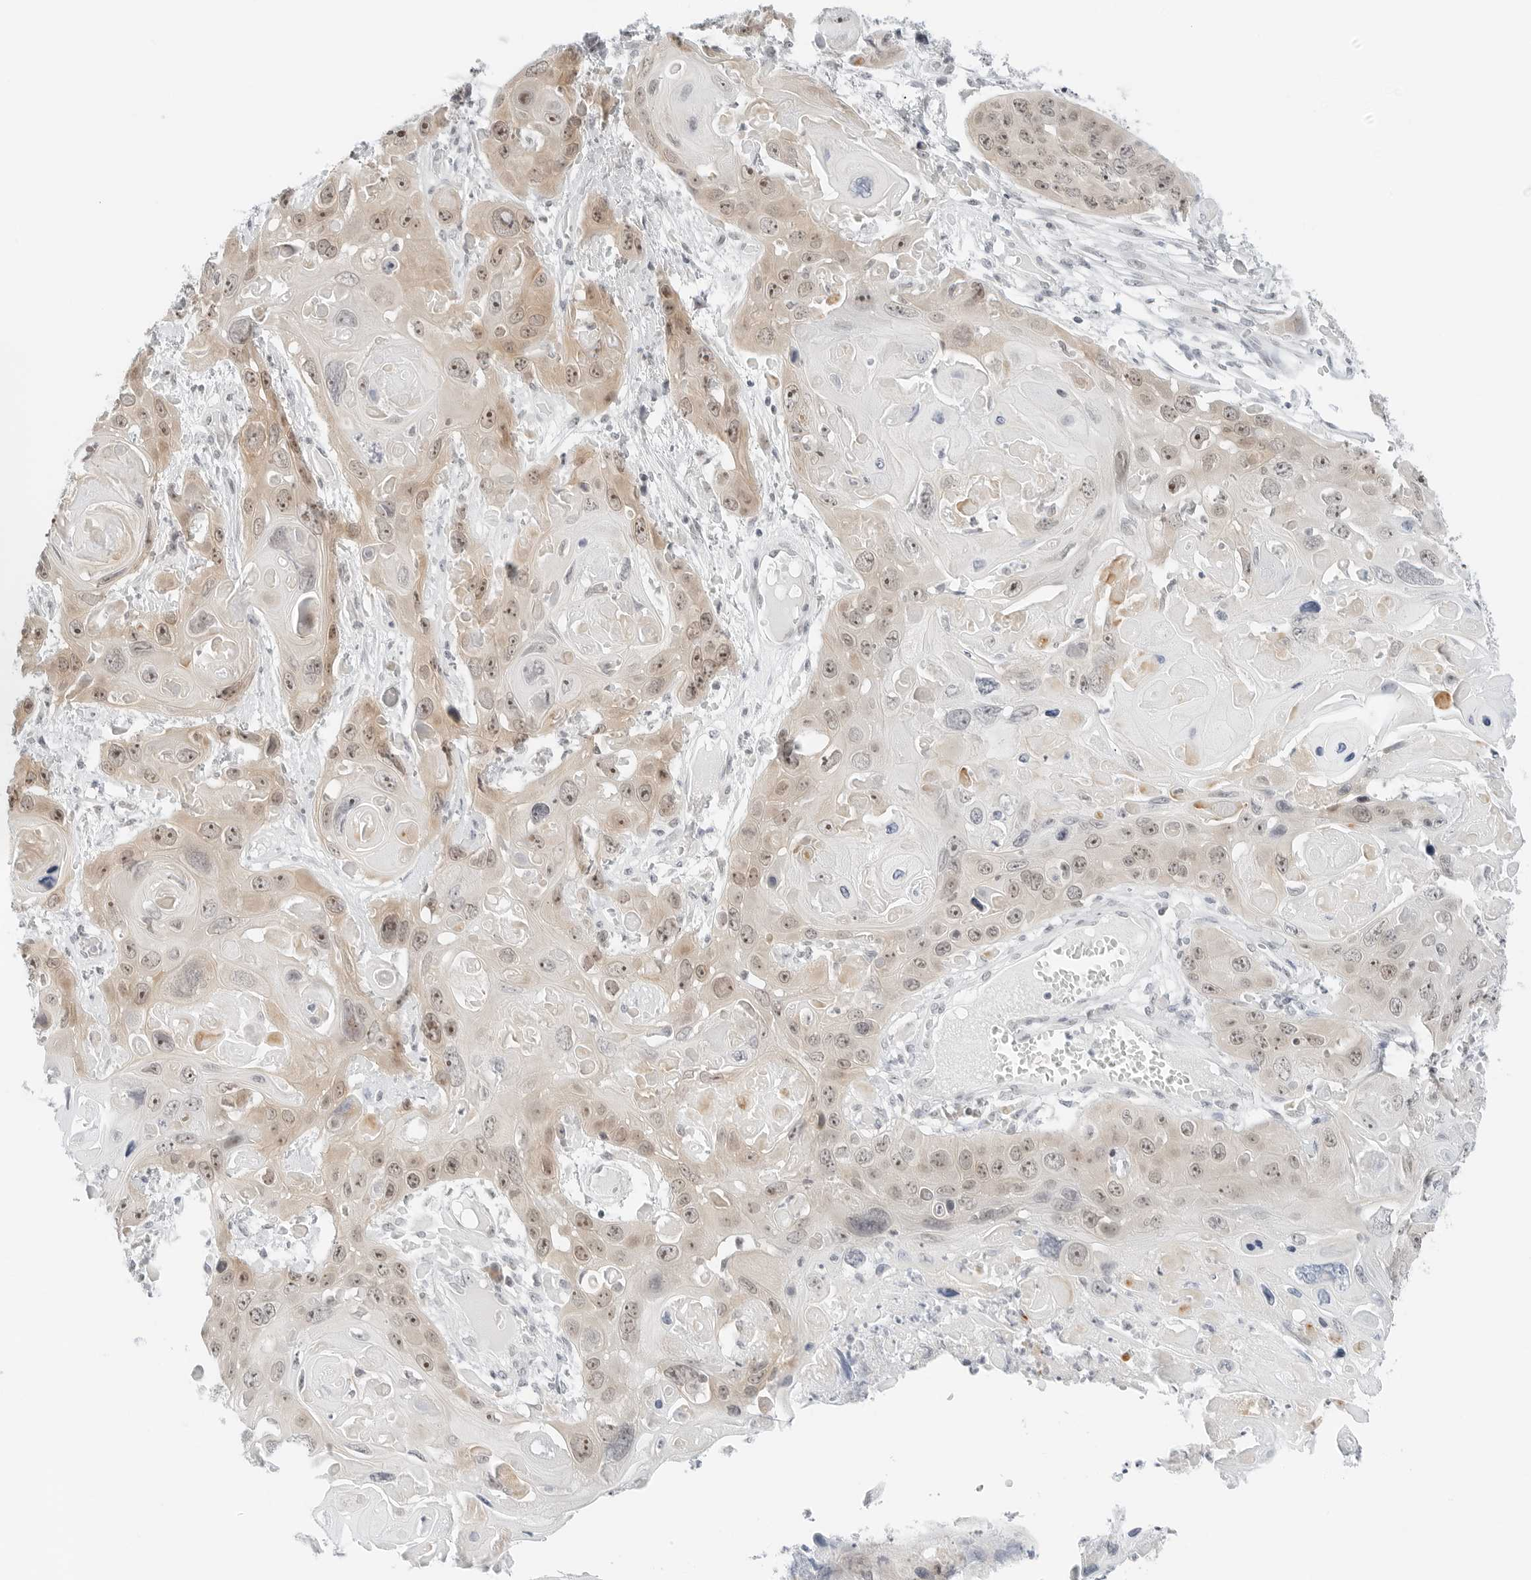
{"staining": {"intensity": "weak", "quantity": "25%-75%", "location": "nuclear"}, "tissue": "skin cancer", "cell_type": "Tumor cells", "image_type": "cancer", "snomed": [{"axis": "morphology", "description": "Squamous cell carcinoma, NOS"}, {"axis": "topography", "description": "Skin"}], "caption": "A photomicrograph of human skin squamous cell carcinoma stained for a protein exhibits weak nuclear brown staining in tumor cells.", "gene": "CCSAP", "patient": {"sex": "male", "age": 55}}